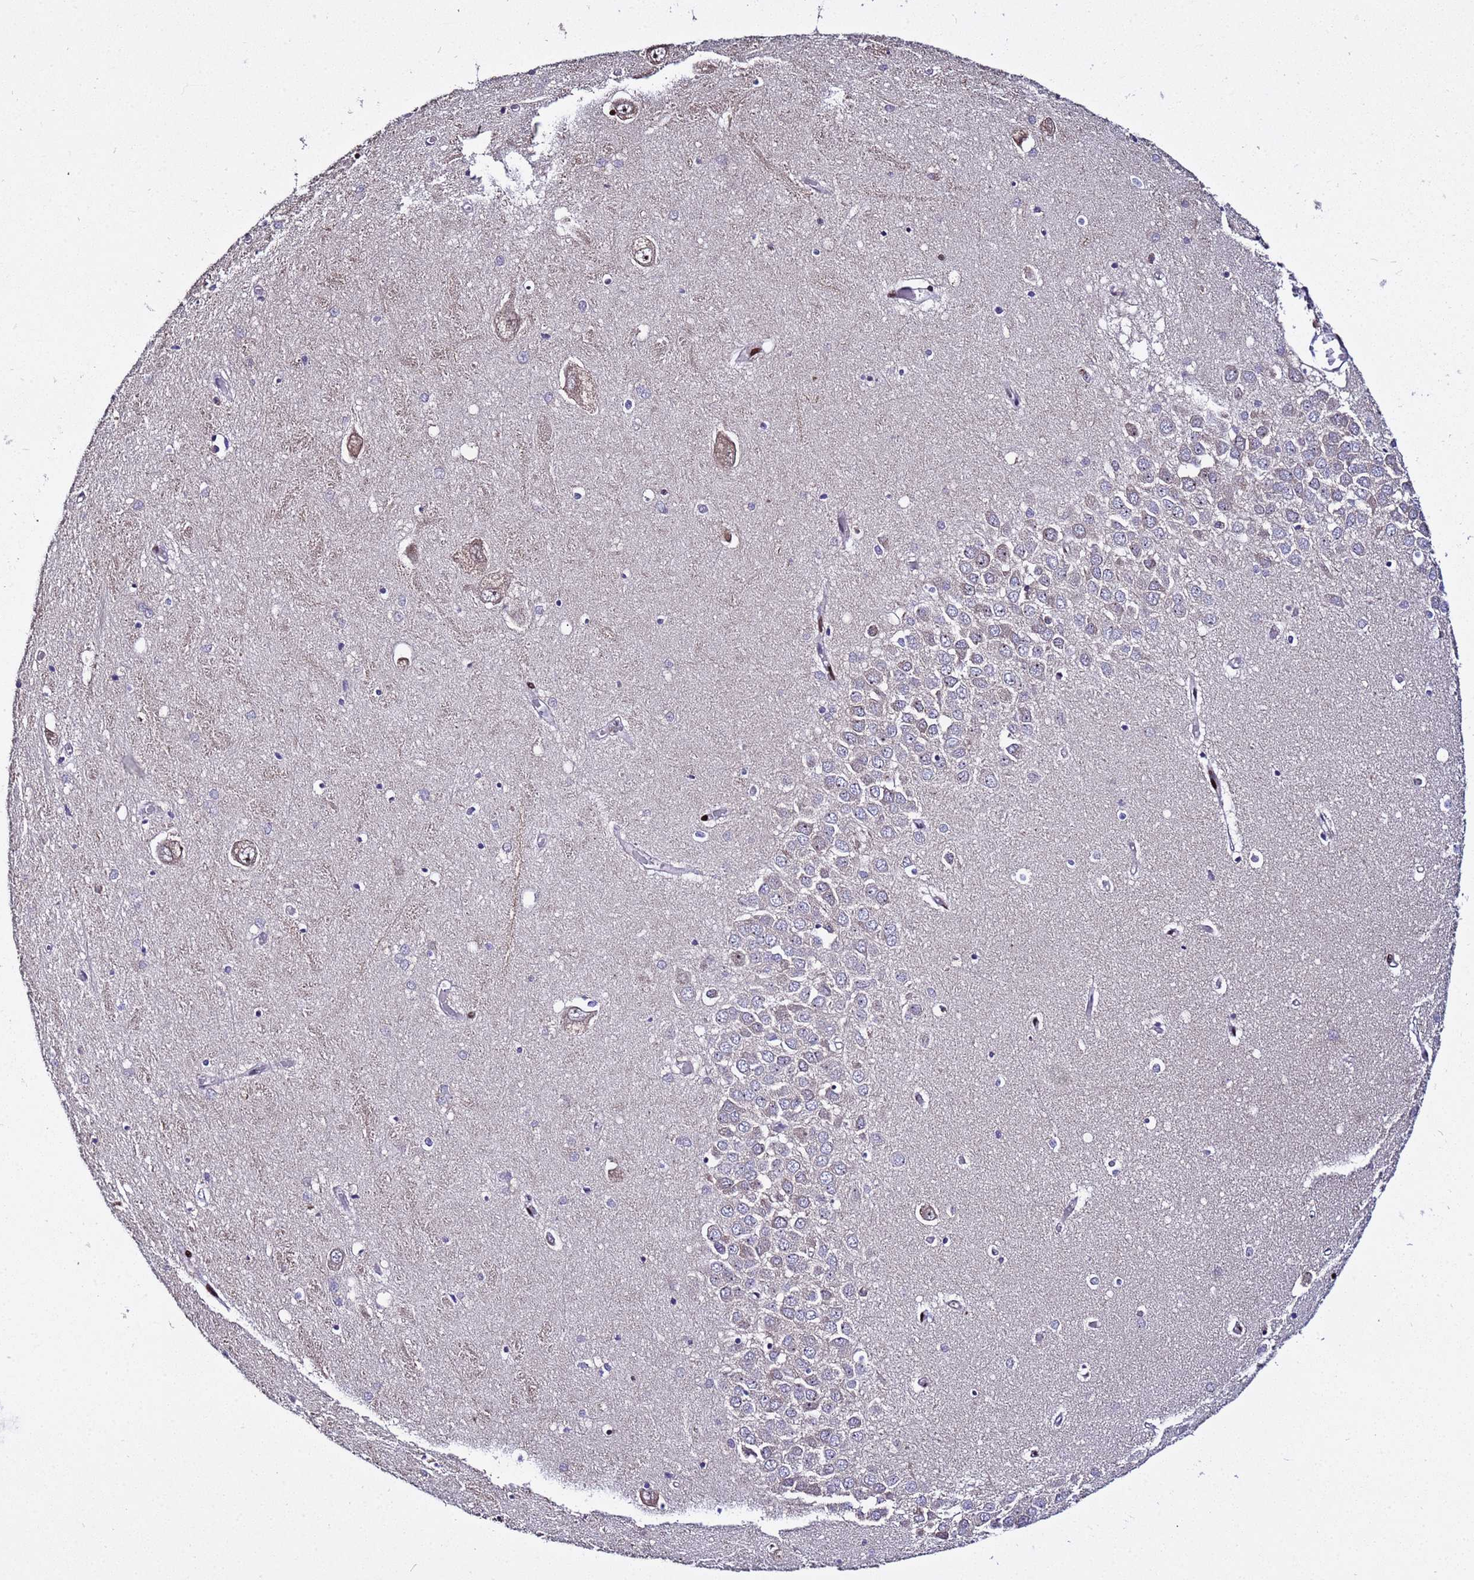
{"staining": {"intensity": "negative", "quantity": "none", "location": "none"}, "tissue": "hippocampus", "cell_type": "Glial cells", "image_type": "normal", "snomed": [{"axis": "morphology", "description": "Normal tissue, NOS"}, {"axis": "topography", "description": "Hippocampus"}], "caption": "Hippocampus was stained to show a protein in brown. There is no significant expression in glial cells. (DAB (3,3'-diaminobenzidine) immunohistochemistry with hematoxylin counter stain).", "gene": "WNK4", "patient": {"sex": "male", "age": 70}}